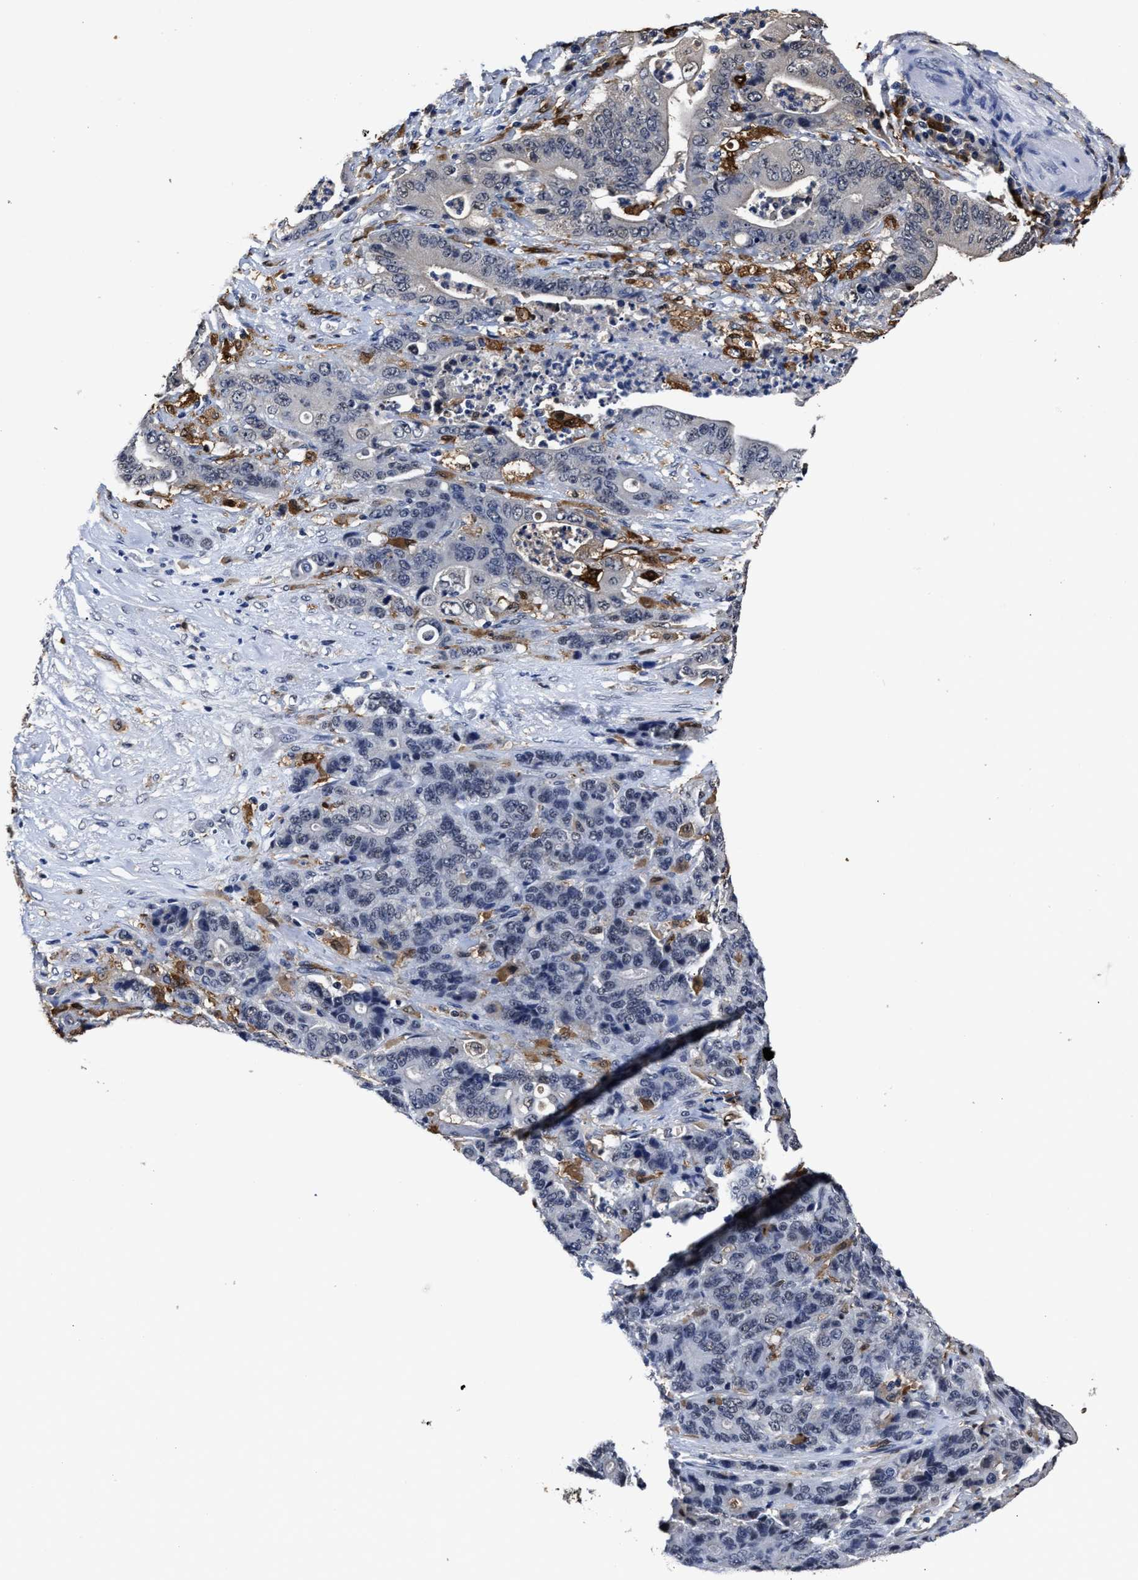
{"staining": {"intensity": "negative", "quantity": "none", "location": "none"}, "tissue": "stomach cancer", "cell_type": "Tumor cells", "image_type": "cancer", "snomed": [{"axis": "morphology", "description": "Adenocarcinoma, NOS"}, {"axis": "topography", "description": "Stomach"}], "caption": "The image reveals no significant expression in tumor cells of stomach cancer.", "gene": "PRPF4B", "patient": {"sex": "female", "age": 73}}